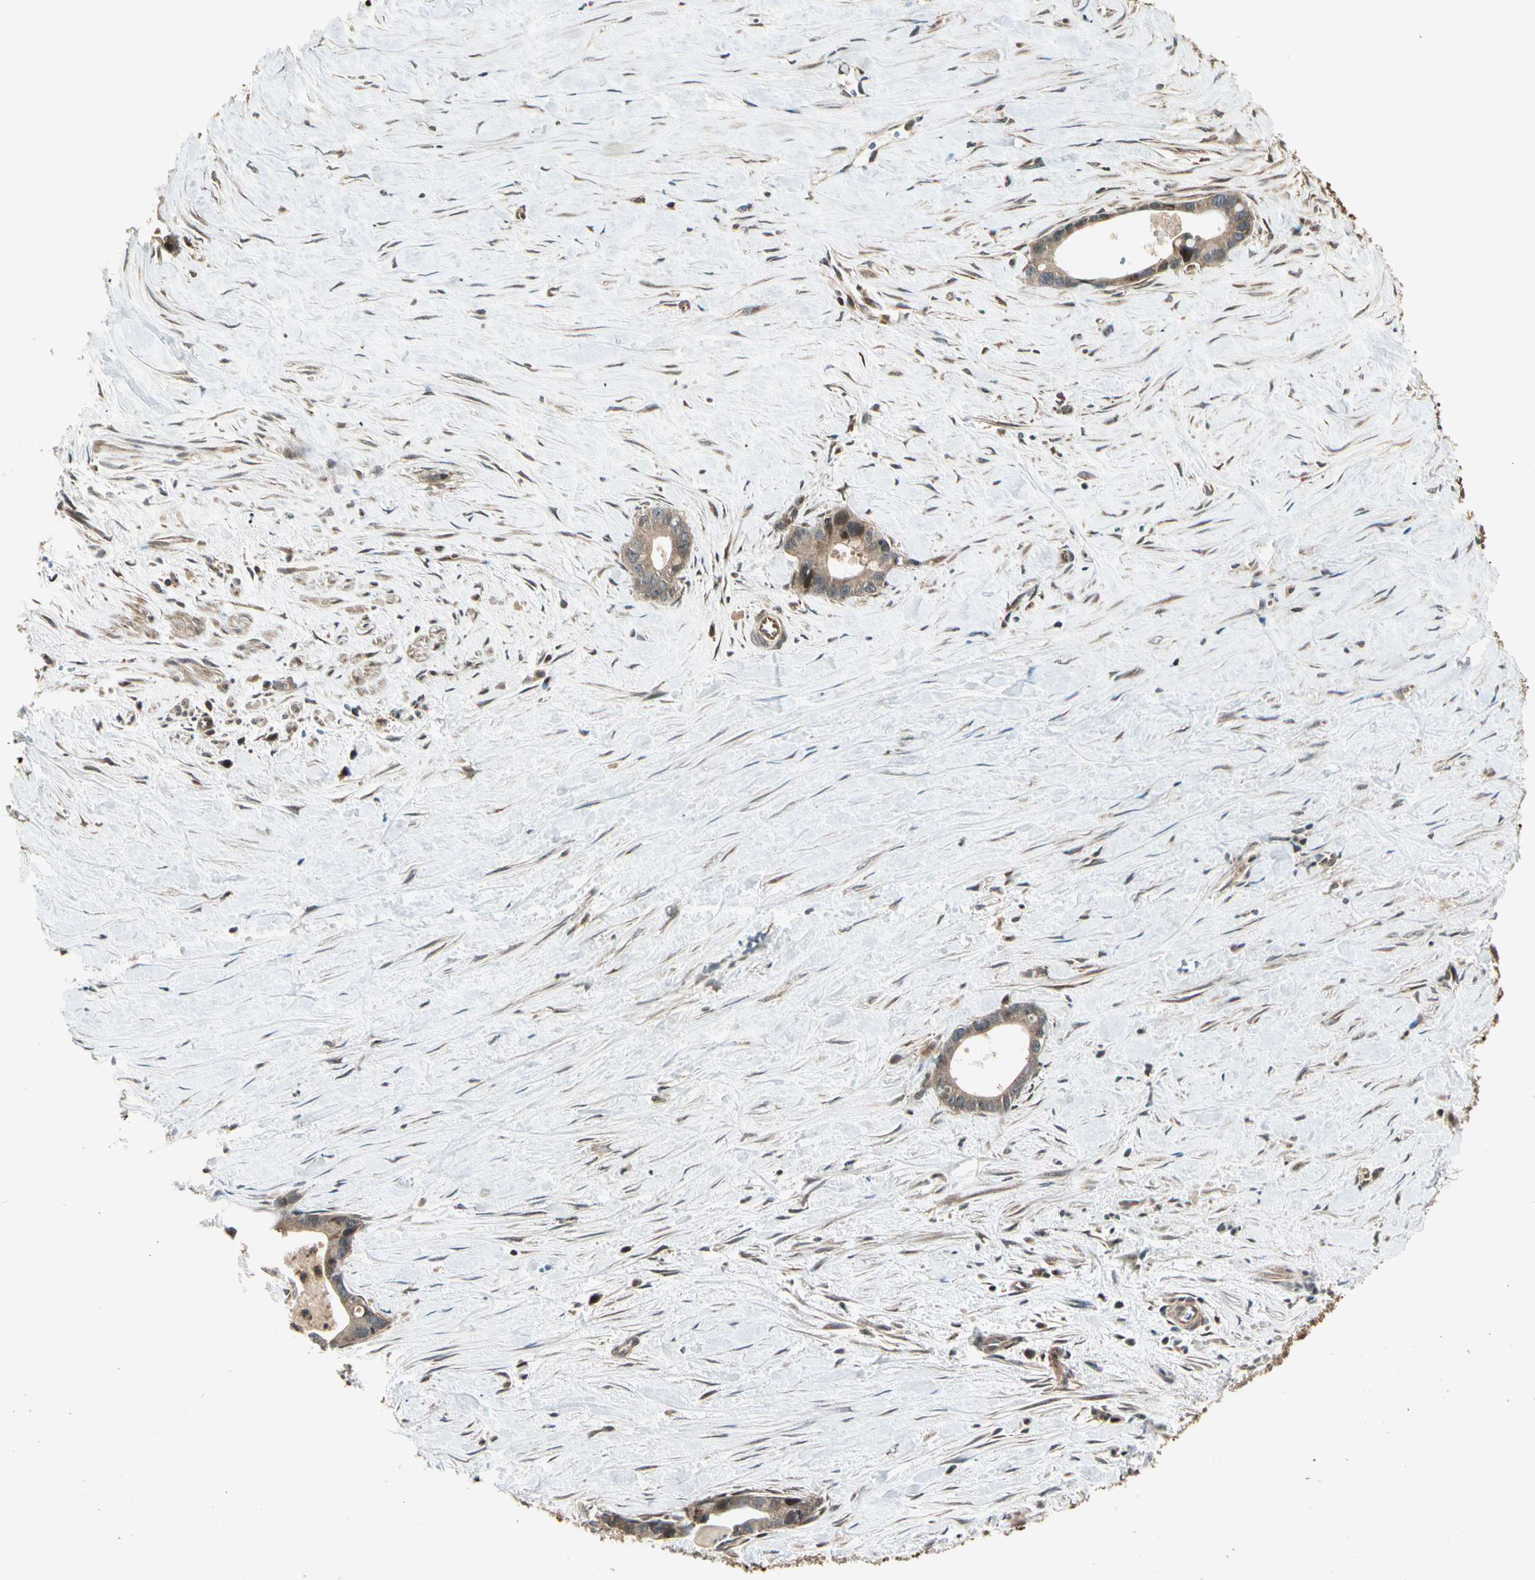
{"staining": {"intensity": "weak", "quantity": ">75%", "location": "cytoplasmic/membranous"}, "tissue": "liver cancer", "cell_type": "Tumor cells", "image_type": "cancer", "snomed": [{"axis": "morphology", "description": "Cholangiocarcinoma"}, {"axis": "topography", "description": "Liver"}], "caption": "Weak cytoplasmic/membranous expression for a protein is present in about >75% of tumor cells of liver cancer using immunohistochemistry.", "gene": "GLUL", "patient": {"sex": "female", "age": 55}}